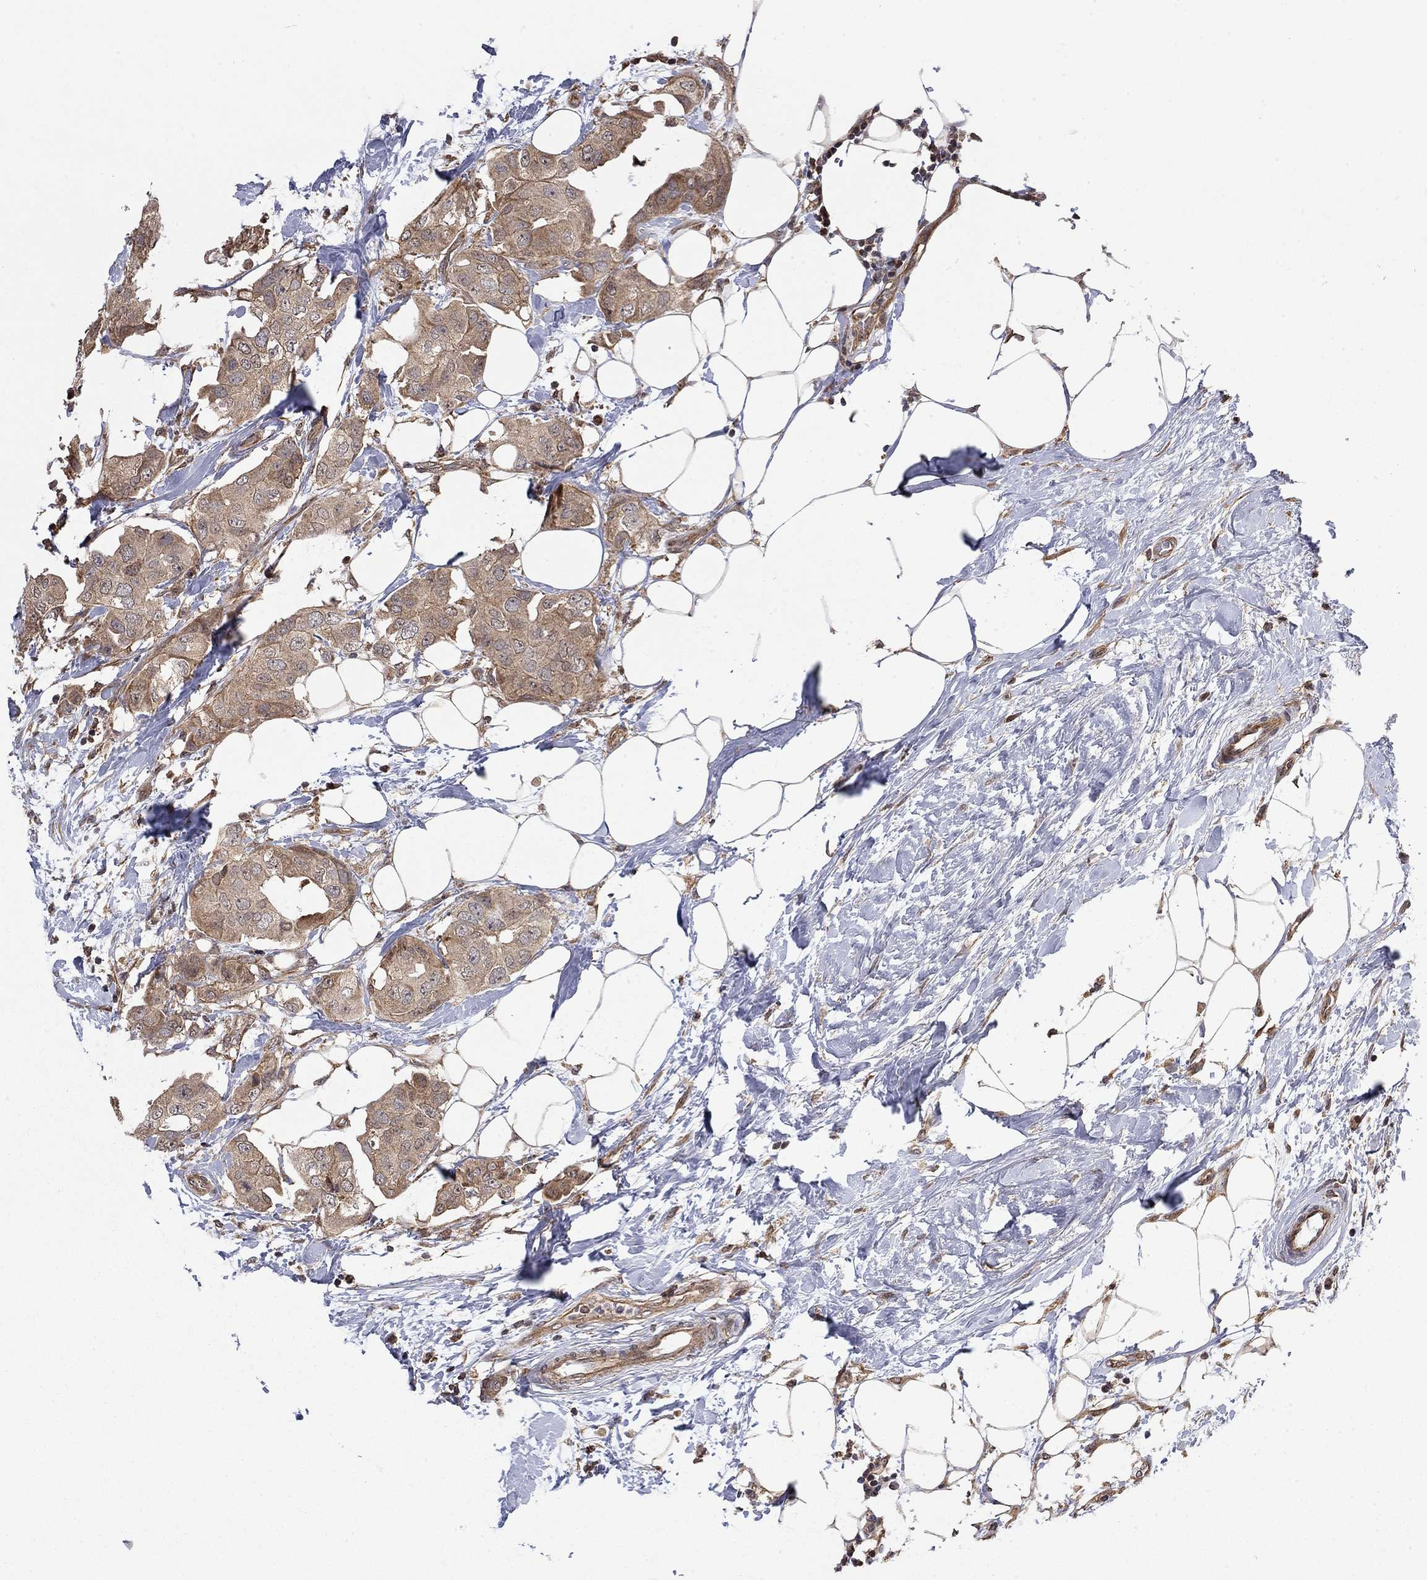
{"staining": {"intensity": "moderate", "quantity": ">75%", "location": "cytoplasmic/membranous"}, "tissue": "breast cancer", "cell_type": "Tumor cells", "image_type": "cancer", "snomed": [{"axis": "morphology", "description": "Normal tissue, NOS"}, {"axis": "morphology", "description": "Duct carcinoma"}, {"axis": "topography", "description": "Breast"}], "caption": "Breast invasive ductal carcinoma was stained to show a protein in brown. There is medium levels of moderate cytoplasmic/membranous positivity in about >75% of tumor cells.", "gene": "TDP1", "patient": {"sex": "female", "age": 40}}